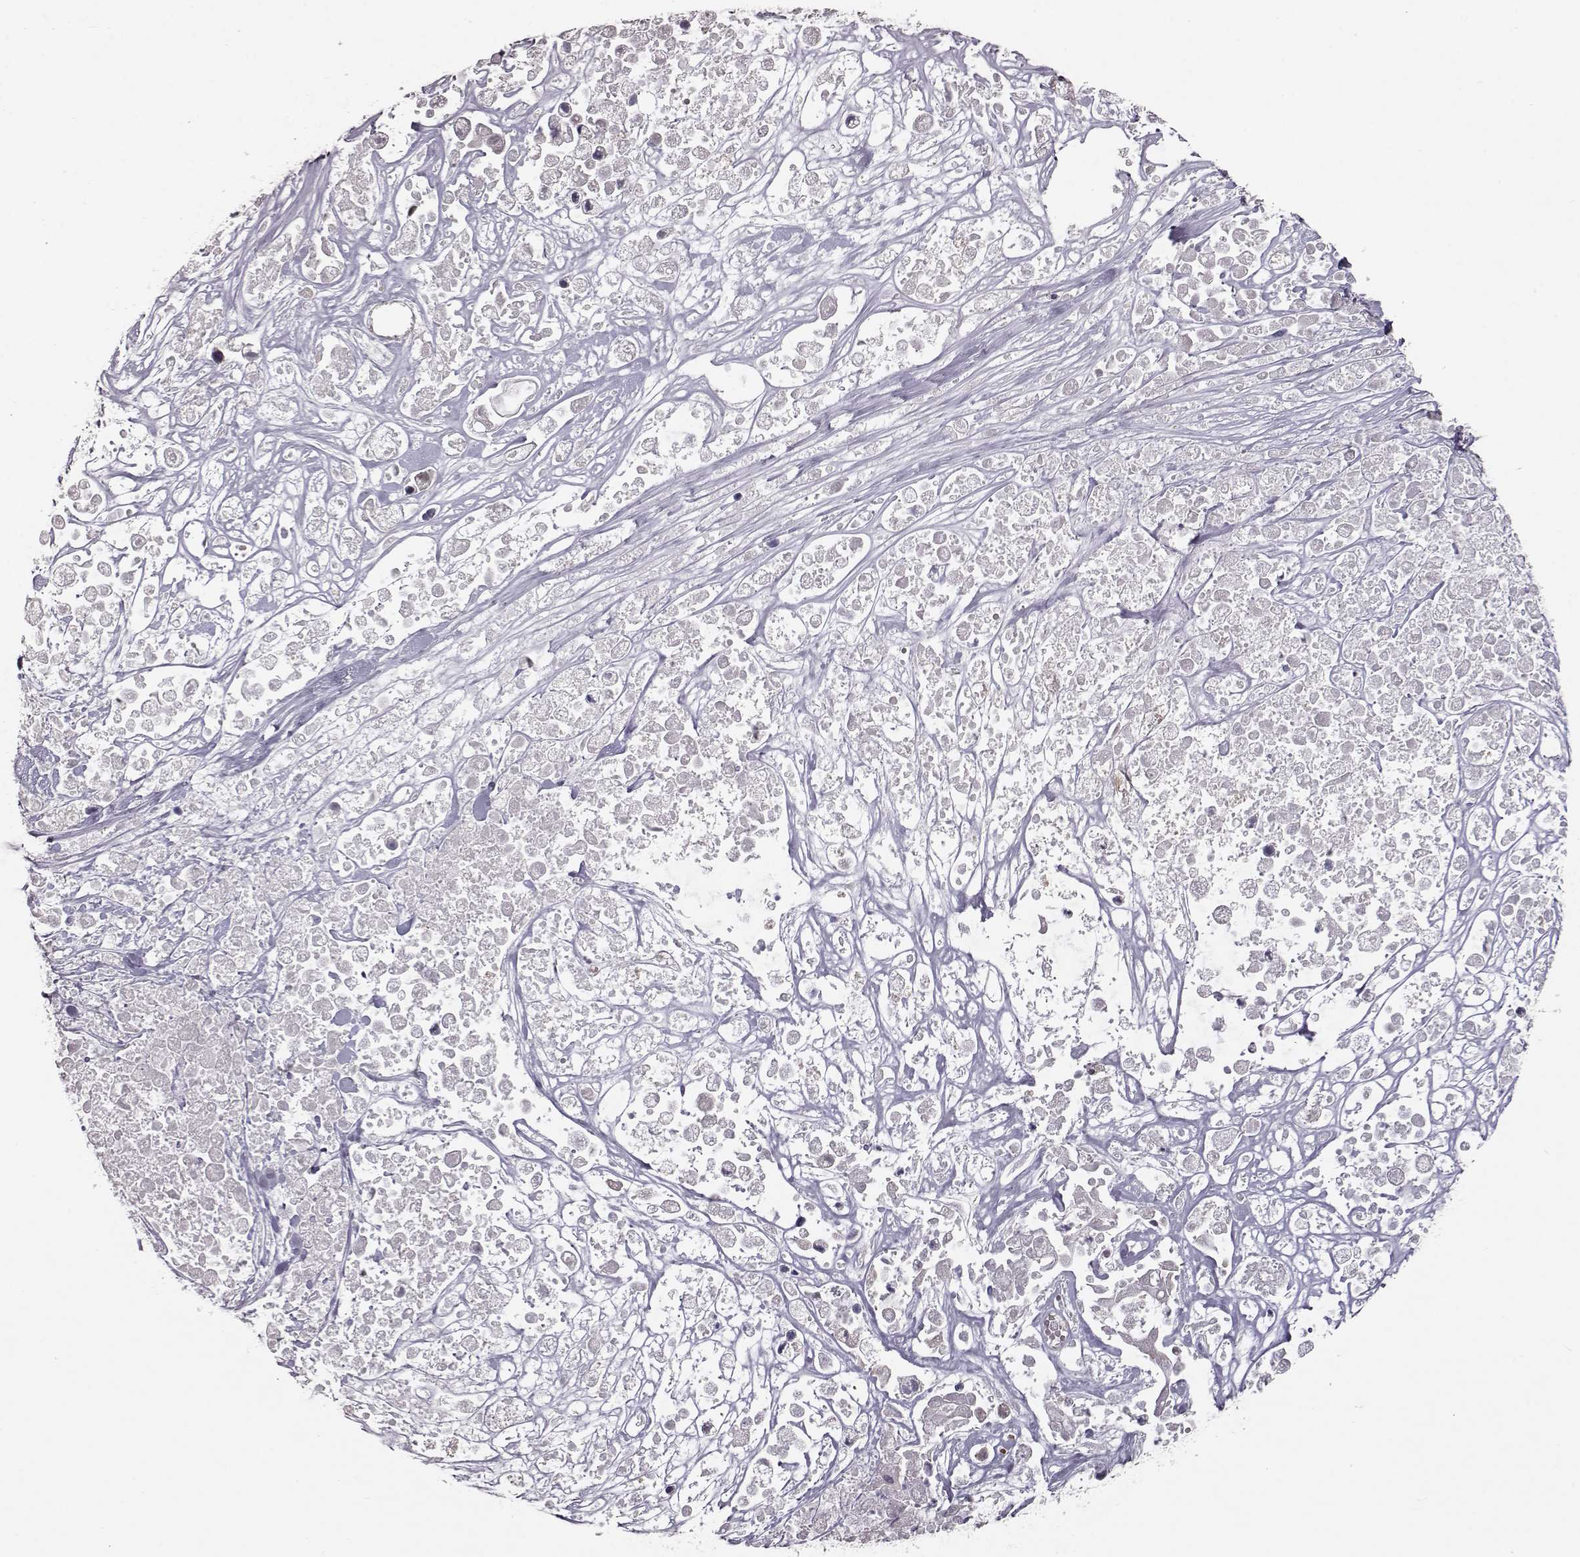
{"staining": {"intensity": "moderate", "quantity": "<25%", "location": "cytoplasmic/membranous"}, "tissue": "pancreatic cancer", "cell_type": "Tumor cells", "image_type": "cancer", "snomed": [{"axis": "morphology", "description": "Adenocarcinoma, NOS"}, {"axis": "topography", "description": "Pancreas"}], "caption": "Approximately <25% of tumor cells in adenocarcinoma (pancreatic) display moderate cytoplasmic/membranous protein positivity as visualized by brown immunohistochemical staining.", "gene": "RANBP1", "patient": {"sex": "male", "age": 44}}